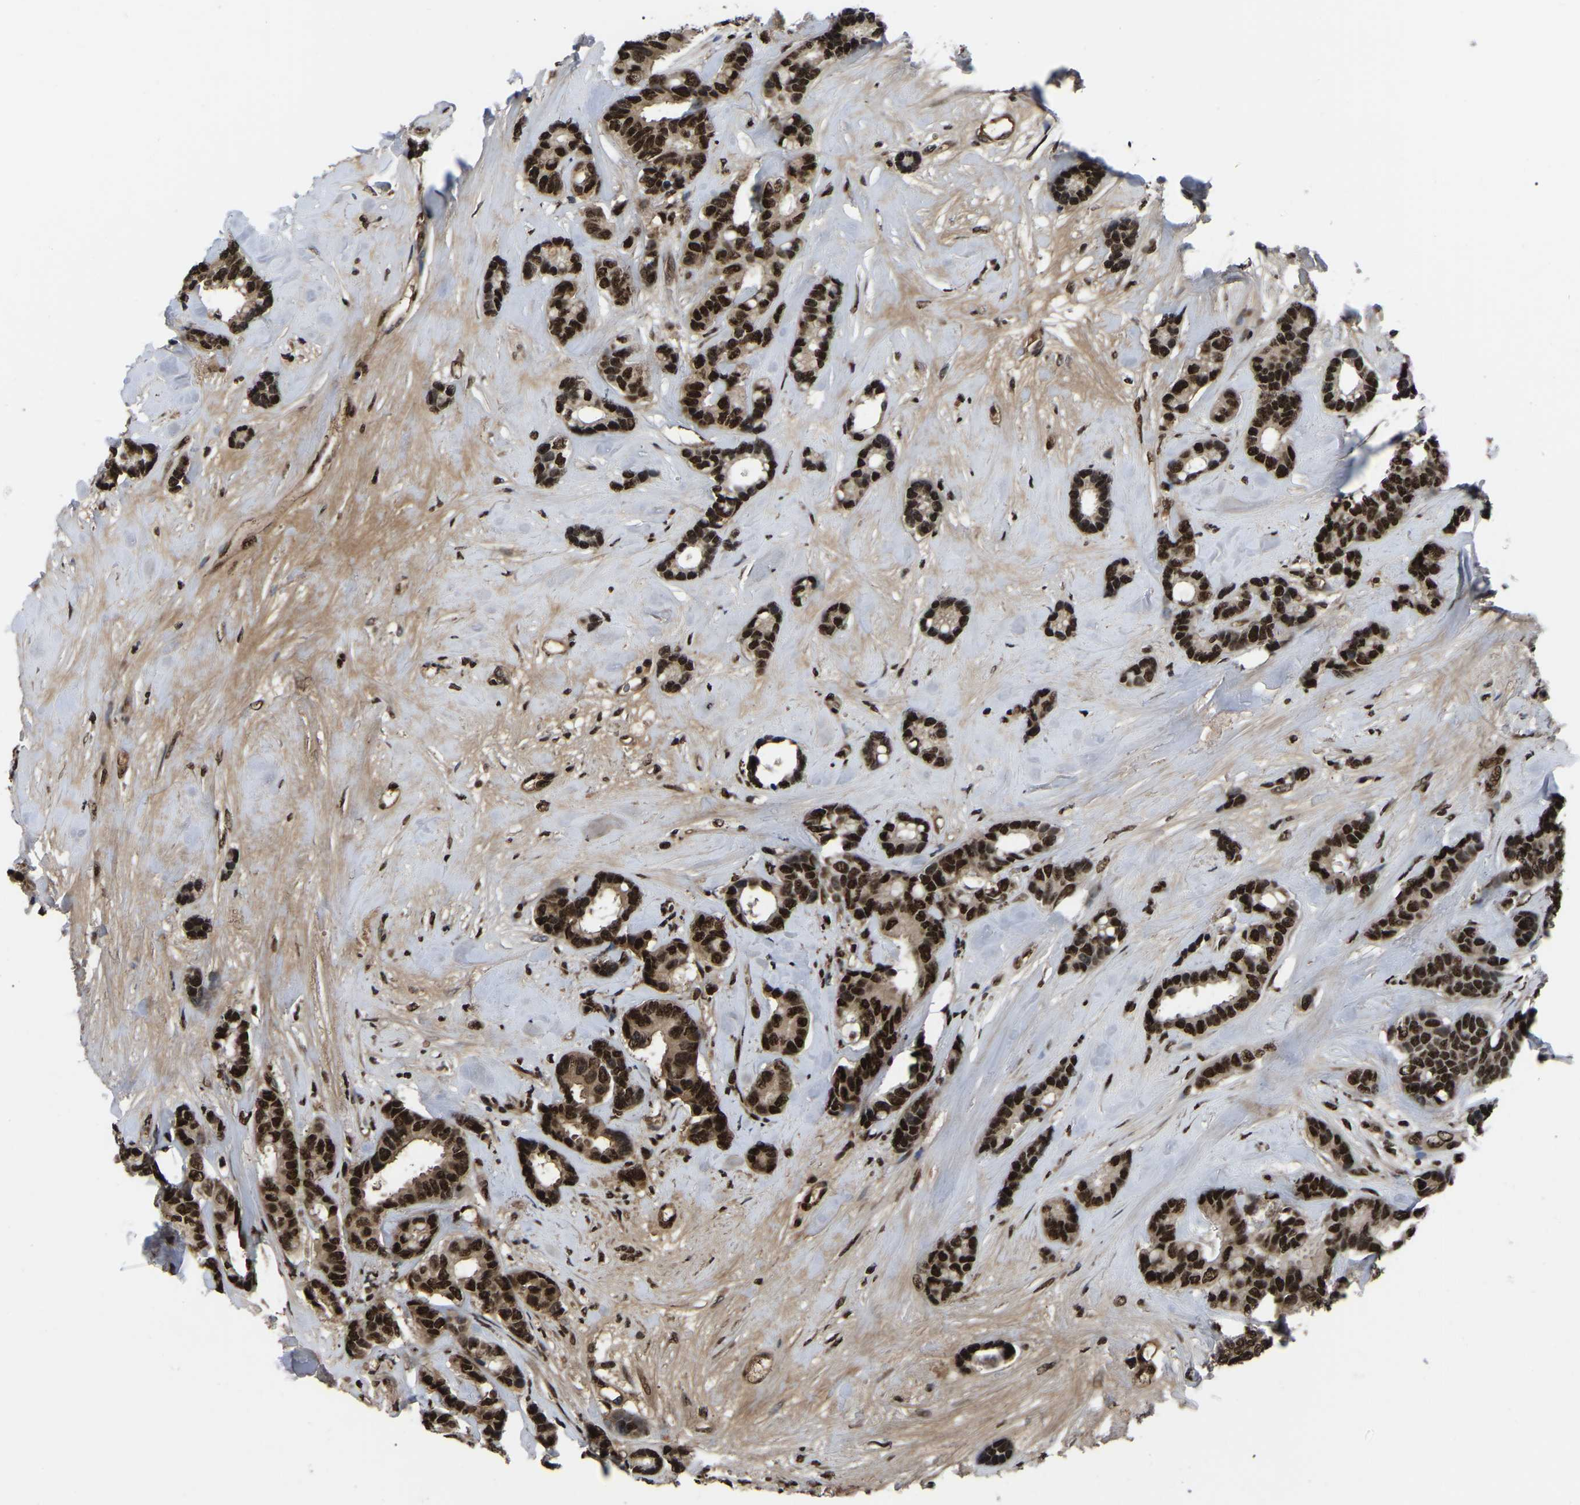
{"staining": {"intensity": "strong", "quantity": ">75%", "location": "nuclear"}, "tissue": "breast cancer", "cell_type": "Tumor cells", "image_type": "cancer", "snomed": [{"axis": "morphology", "description": "Duct carcinoma"}, {"axis": "topography", "description": "Breast"}], "caption": "This is an image of immunohistochemistry (IHC) staining of breast cancer, which shows strong positivity in the nuclear of tumor cells.", "gene": "TRIM35", "patient": {"sex": "female", "age": 87}}